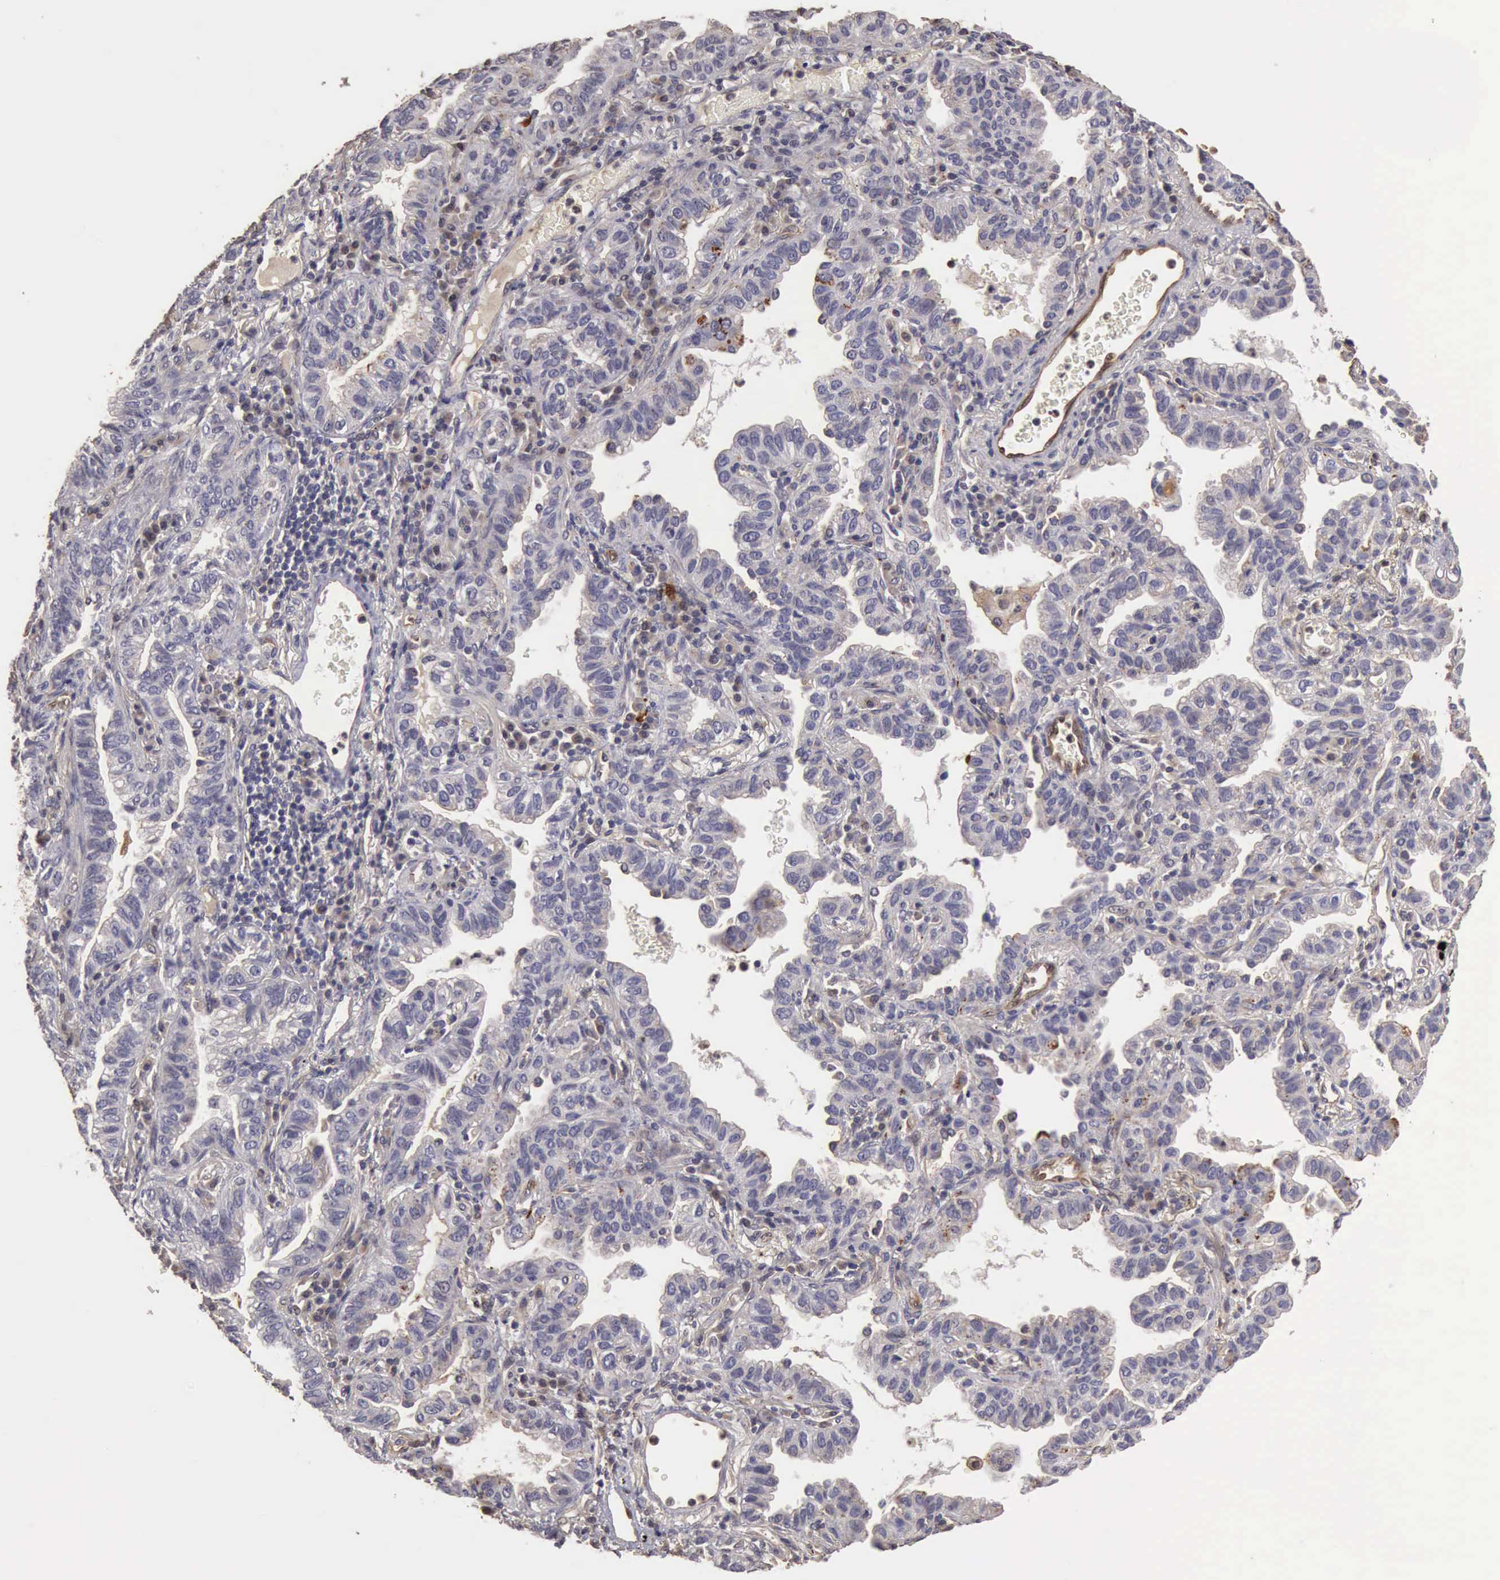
{"staining": {"intensity": "negative", "quantity": "none", "location": "none"}, "tissue": "lung cancer", "cell_type": "Tumor cells", "image_type": "cancer", "snomed": [{"axis": "morphology", "description": "Adenocarcinoma, NOS"}, {"axis": "topography", "description": "Lung"}], "caption": "The histopathology image reveals no significant positivity in tumor cells of lung cancer (adenocarcinoma).", "gene": "BMX", "patient": {"sex": "female", "age": 50}}